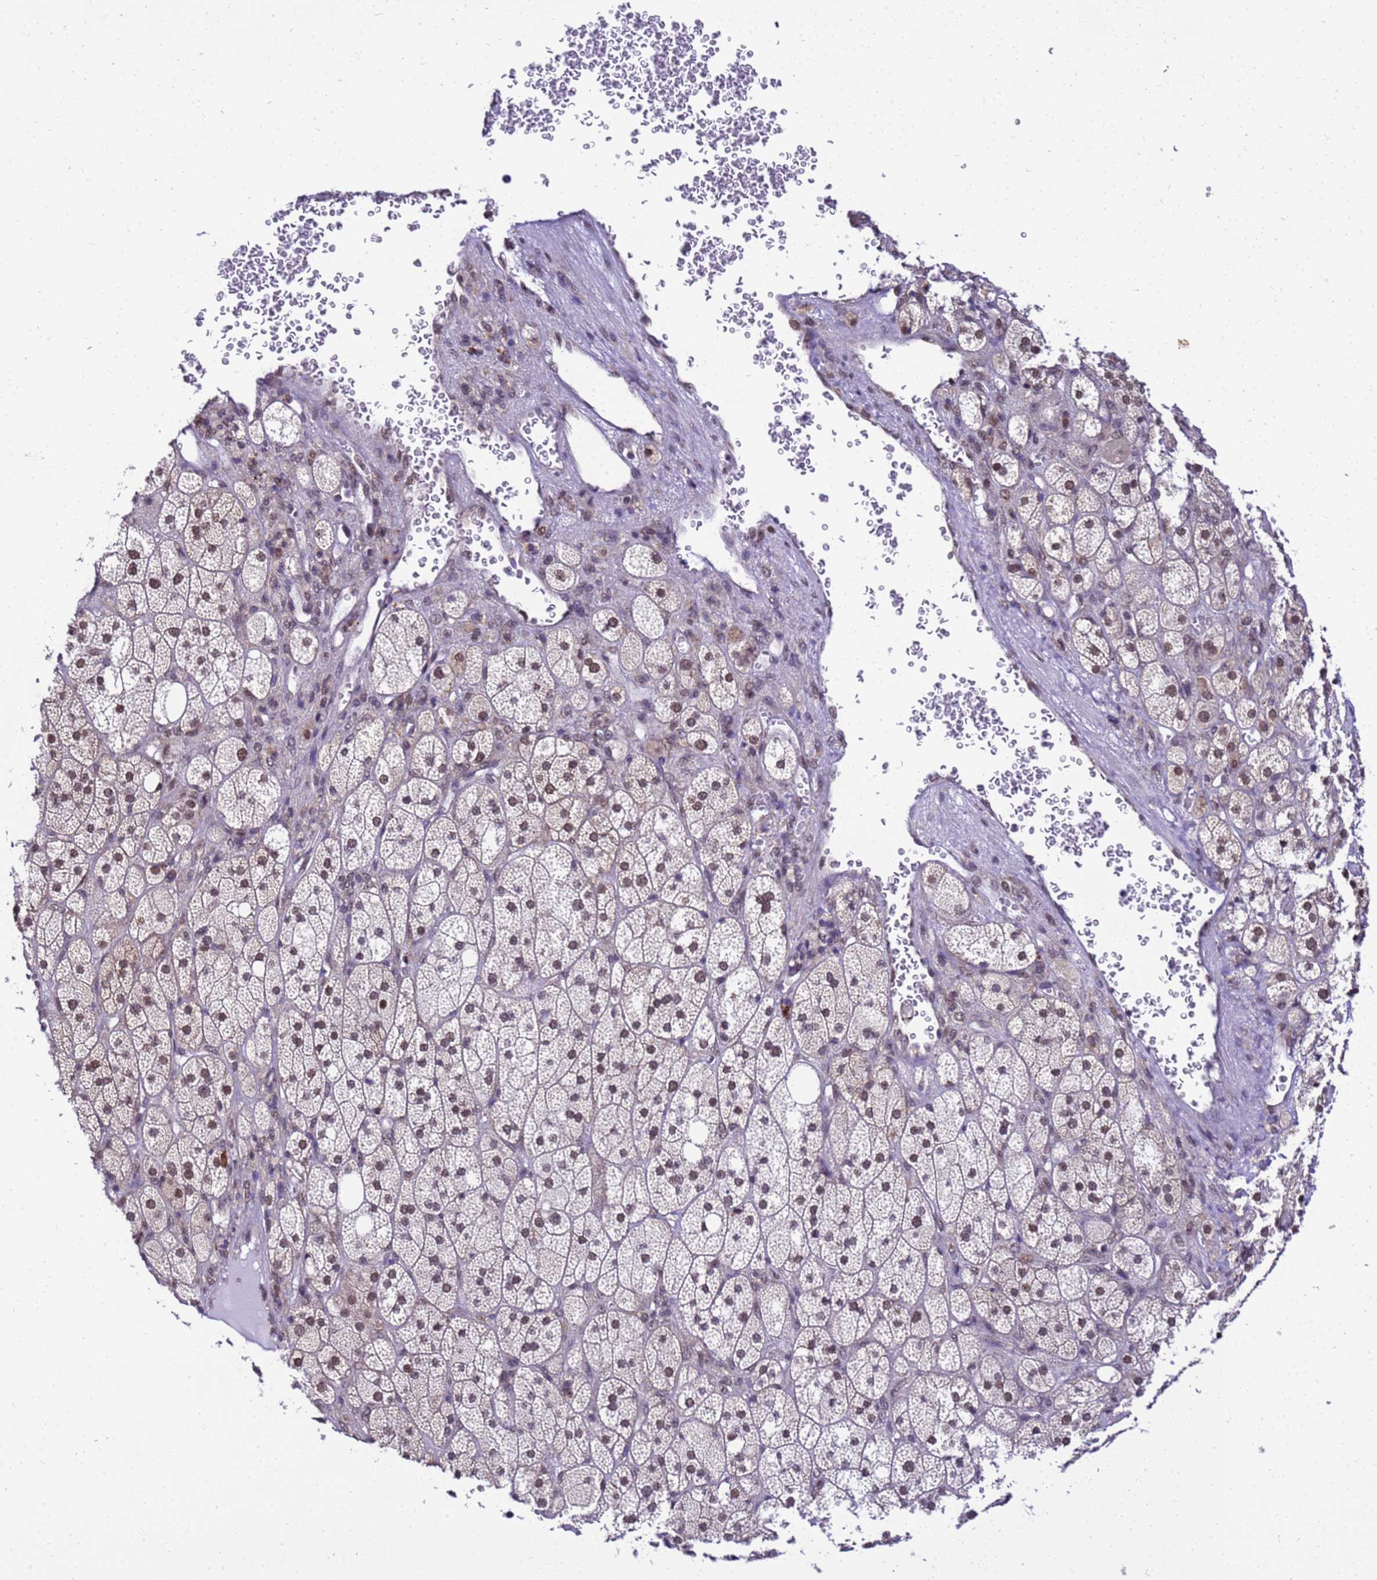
{"staining": {"intensity": "moderate", "quantity": ">75%", "location": "nuclear"}, "tissue": "adrenal gland", "cell_type": "Glandular cells", "image_type": "normal", "snomed": [{"axis": "morphology", "description": "Normal tissue, NOS"}, {"axis": "topography", "description": "Adrenal gland"}], "caption": "Human adrenal gland stained for a protein (brown) shows moderate nuclear positive positivity in approximately >75% of glandular cells.", "gene": "SMN1", "patient": {"sex": "male", "age": 61}}